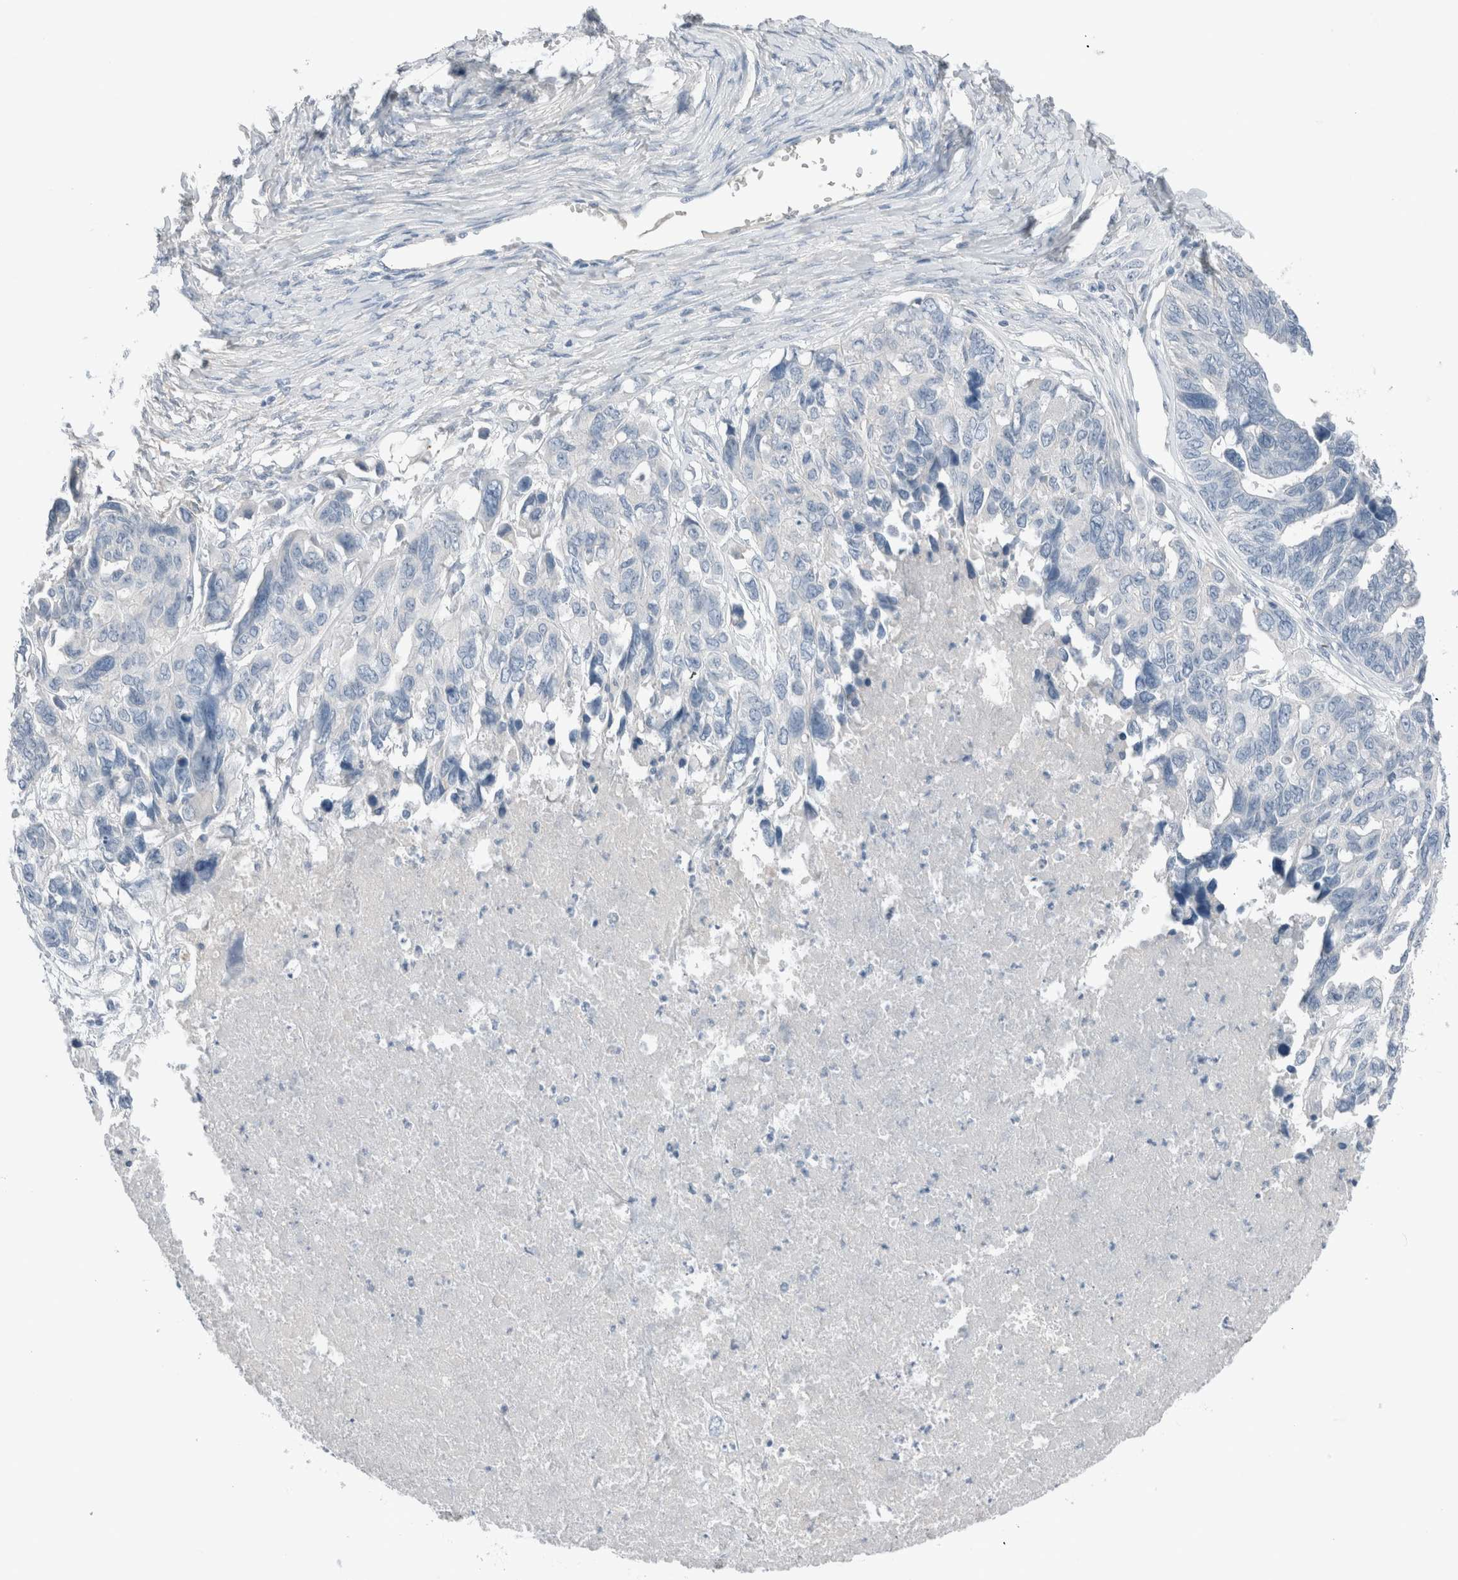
{"staining": {"intensity": "negative", "quantity": "none", "location": "none"}, "tissue": "ovarian cancer", "cell_type": "Tumor cells", "image_type": "cancer", "snomed": [{"axis": "morphology", "description": "Cystadenocarcinoma, serous, NOS"}, {"axis": "topography", "description": "Ovary"}], "caption": "This is a image of IHC staining of ovarian serous cystadenocarcinoma, which shows no expression in tumor cells.", "gene": "DUOX1", "patient": {"sex": "female", "age": 79}}